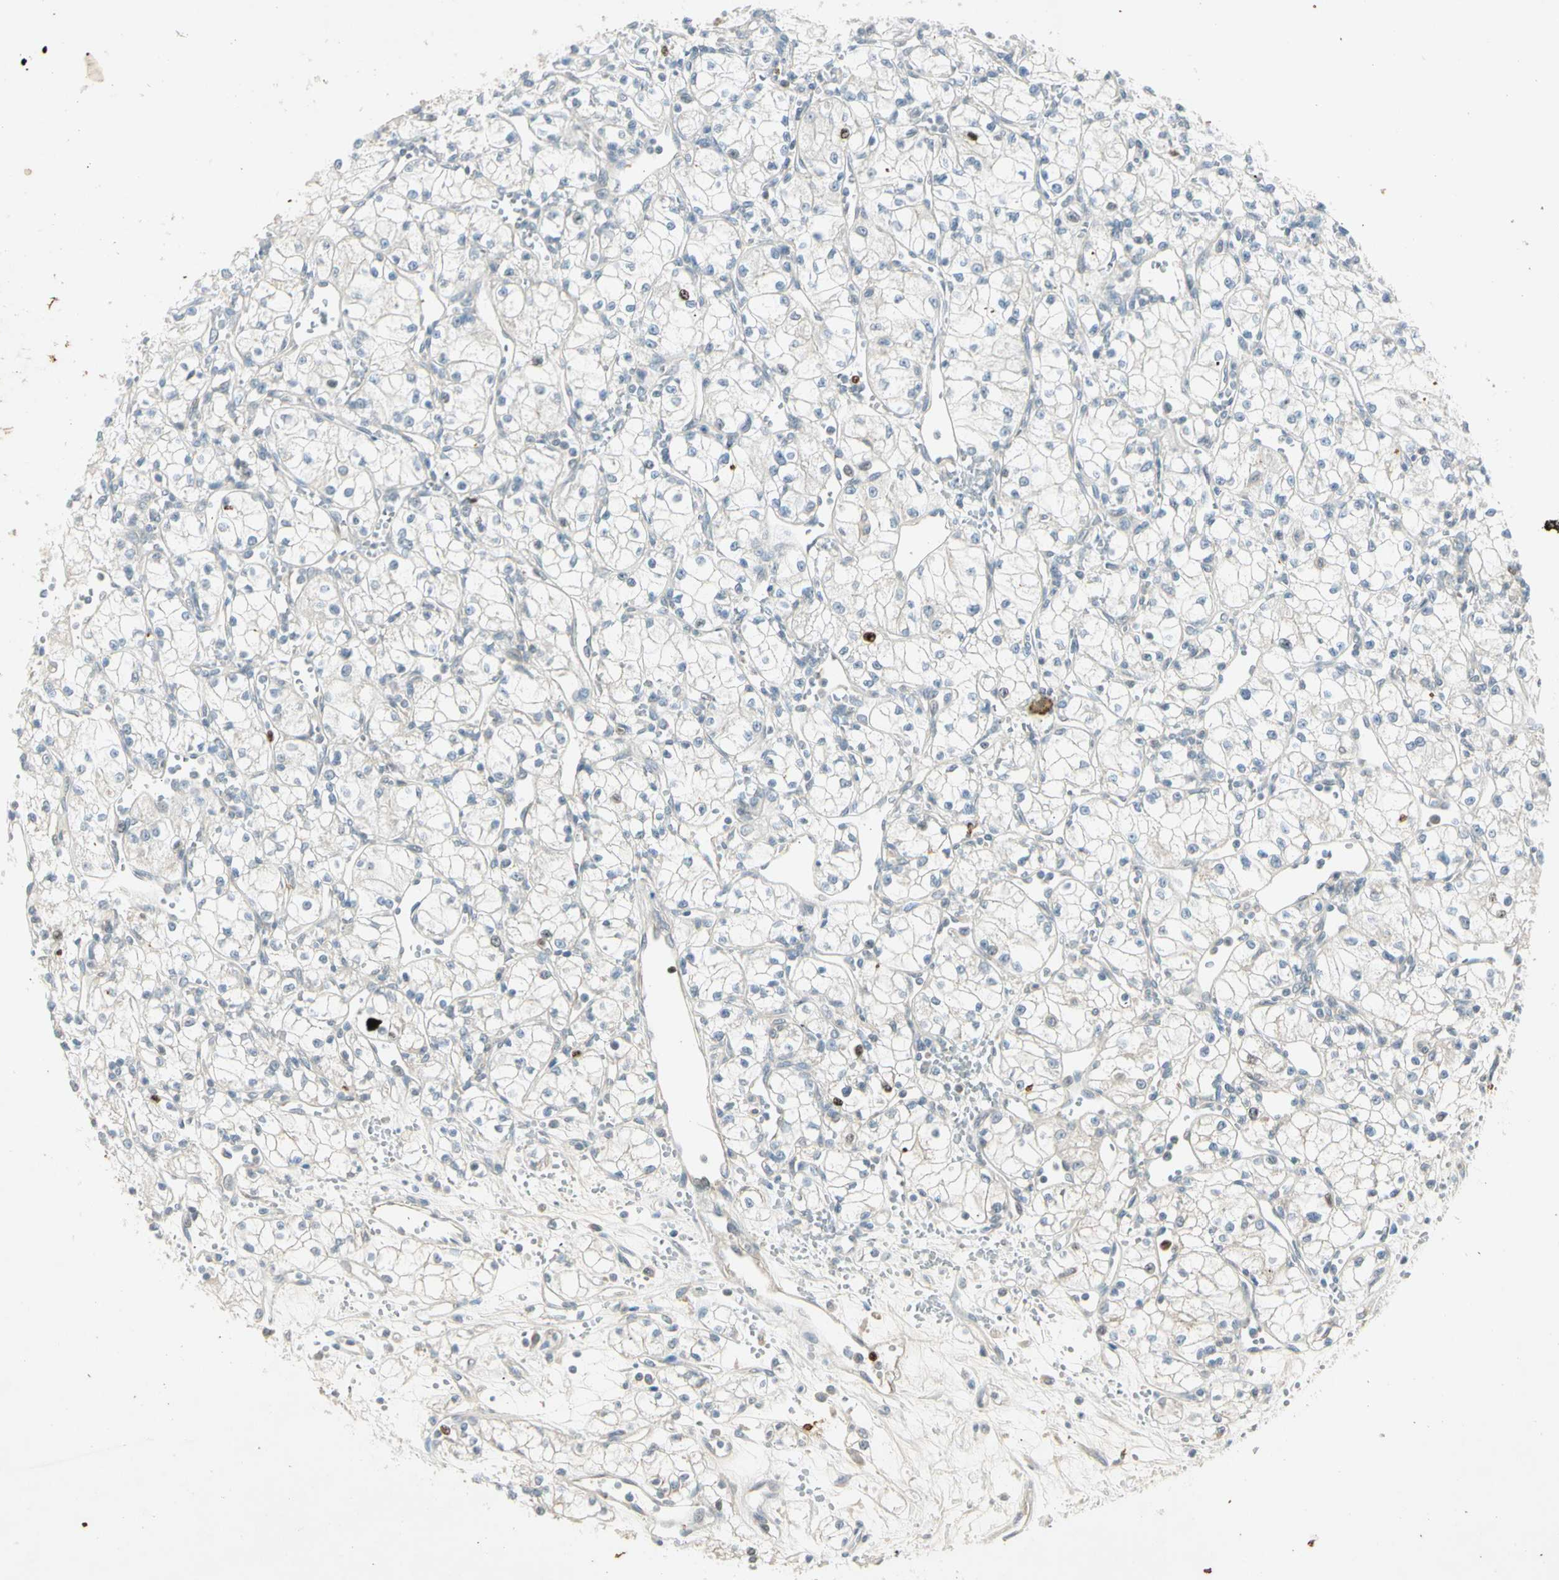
{"staining": {"intensity": "negative", "quantity": "none", "location": "none"}, "tissue": "renal cancer", "cell_type": "Tumor cells", "image_type": "cancer", "snomed": [{"axis": "morphology", "description": "Normal tissue, NOS"}, {"axis": "morphology", "description": "Adenocarcinoma, NOS"}, {"axis": "topography", "description": "Kidney"}], "caption": "IHC of renal cancer demonstrates no staining in tumor cells.", "gene": "PITX1", "patient": {"sex": "male", "age": 59}}